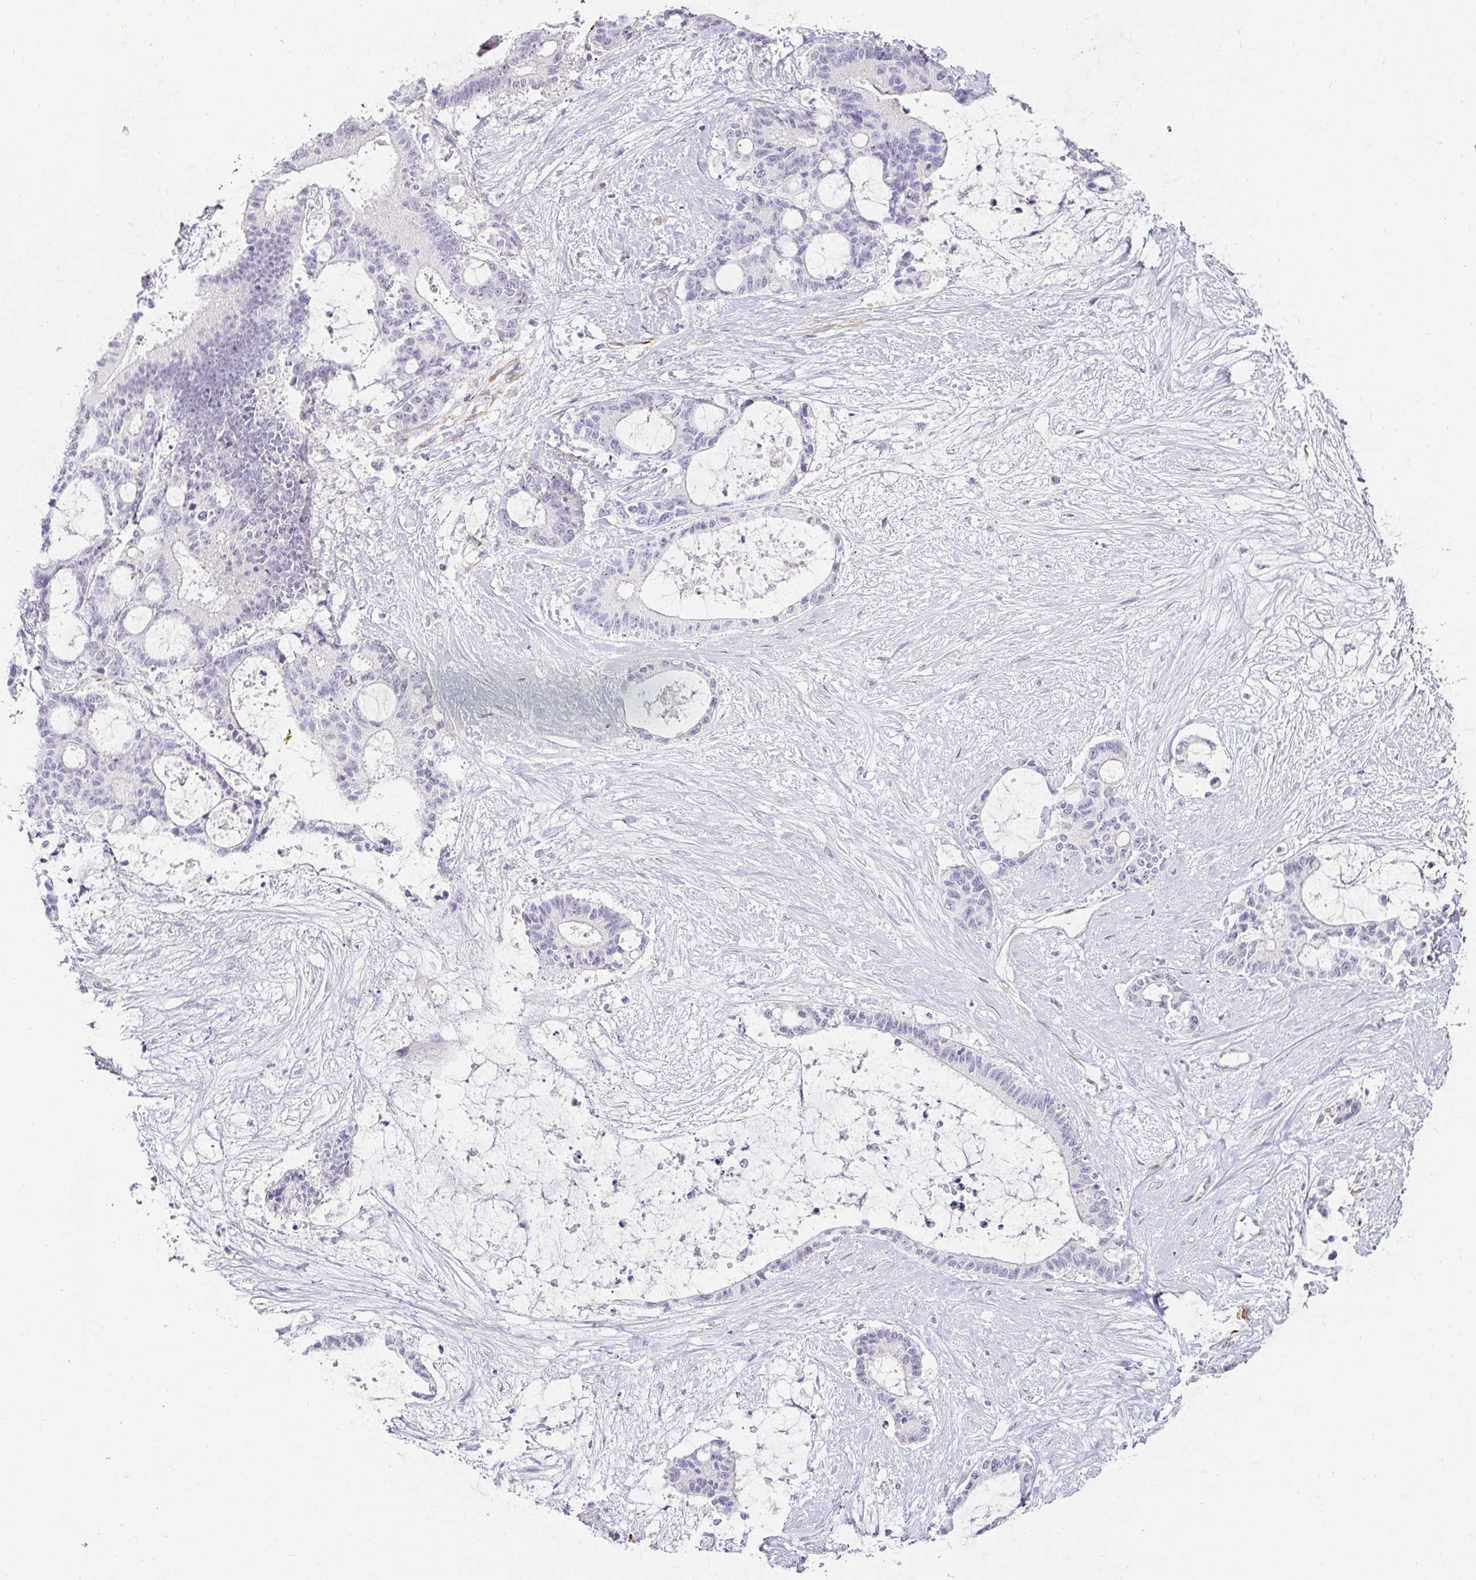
{"staining": {"intensity": "negative", "quantity": "none", "location": "none"}, "tissue": "liver cancer", "cell_type": "Tumor cells", "image_type": "cancer", "snomed": [{"axis": "morphology", "description": "Normal tissue, NOS"}, {"axis": "morphology", "description": "Cholangiocarcinoma"}, {"axis": "topography", "description": "Liver"}, {"axis": "topography", "description": "Peripheral nerve tissue"}], "caption": "Image shows no significant protein staining in tumor cells of cholangiocarcinoma (liver). Brightfield microscopy of immunohistochemistry (IHC) stained with DAB (3,3'-diaminobenzidine) (brown) and hematoxylin (blue), captured at high magnification.", "gene": "ACAN", "patient": {"sex": "female", "age": 73}}